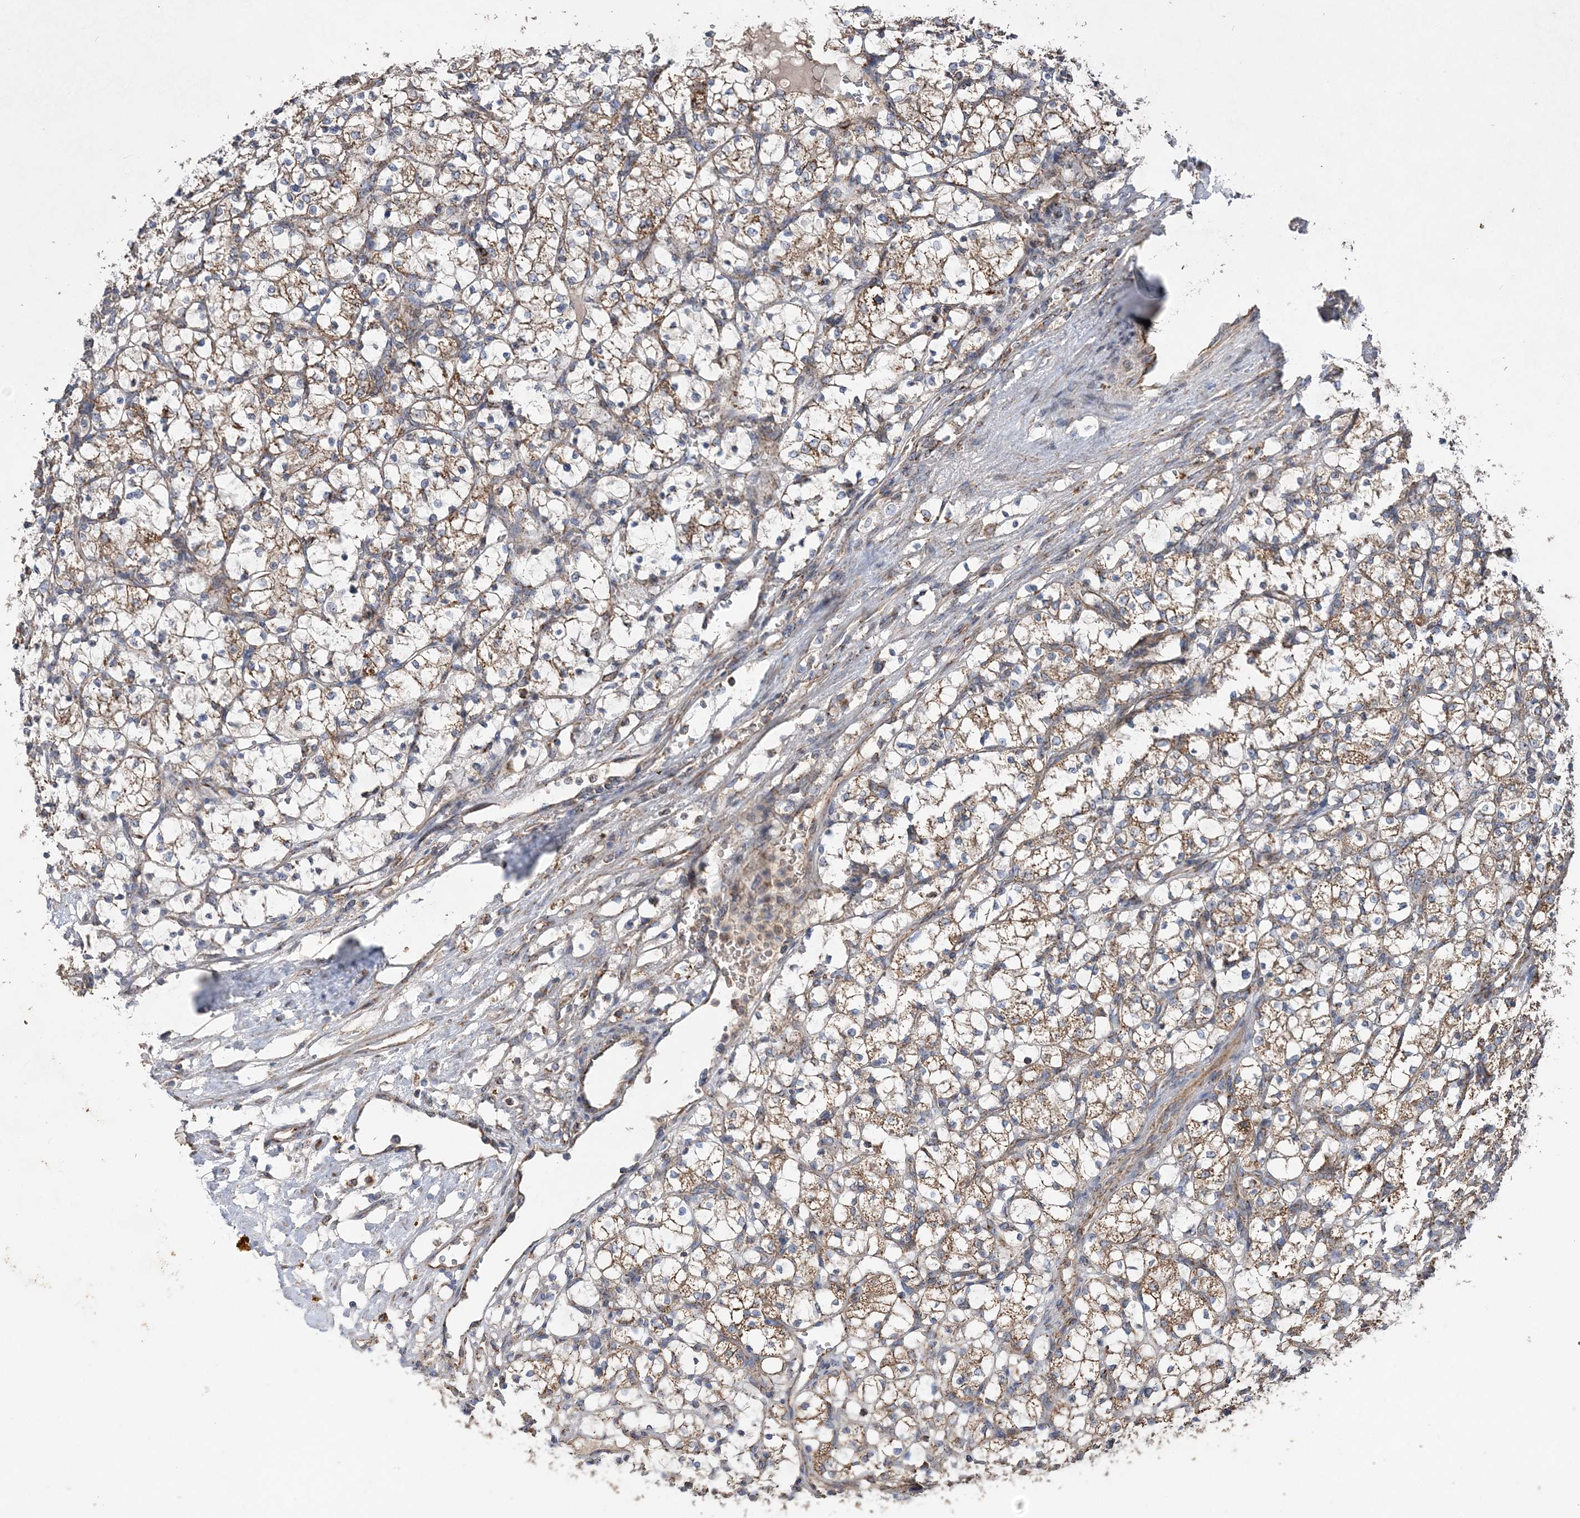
{"staining": {"intensity": "moderate", "quantity": ">75%", "location": "cytoplasmic/membranous"}, "tissue": "renal cancer", "cell_type": "Tumor cells", "image_type": "cancer", "snomed": [{"axis": "morphology", "description": "Adenocarcinoma, NOS"}, {"axis": "topography", "description": "Kidney"}], "caption": "Protein analysis of renal adenocarcinoma tissue demonstrates moderate cytoplasmic/membranous positivity in approximately >75% of tumor cells.", "gene": "POC5", "patient": {"sex": "female", "age": 69}}